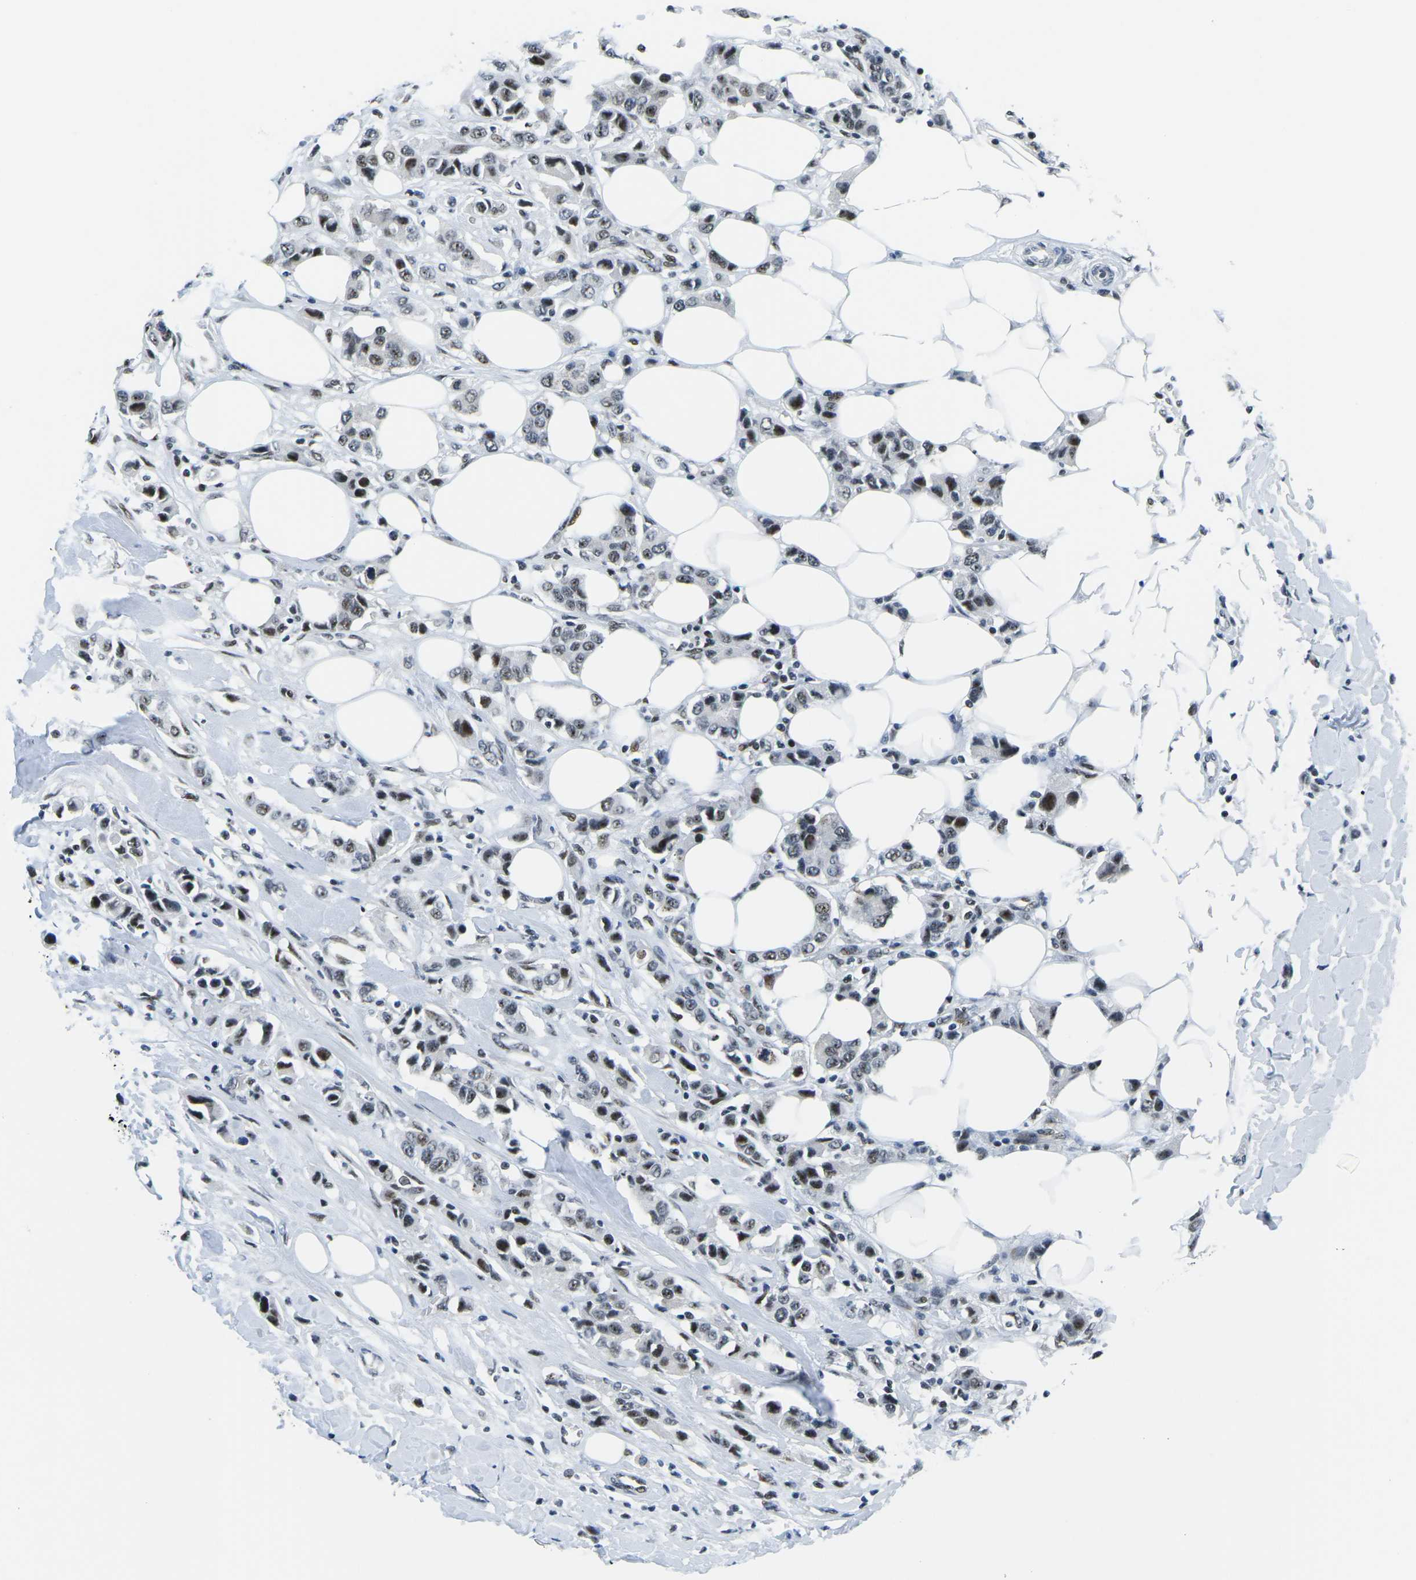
{"staining": {"intensity": "moderate", "quantity": ">75%", "location": "nuclear"}, "tissue": "breast cancer", "cell_type": "Tumor cells", "image_type": "cancer", "snomed": [{"axis": "morphology", "description": "Normal tissue, NOS"}, {"axis": "morphology", "description": "Duct carcinoma"}, {"axis": "topography", "description": "Breast"}], "caption": "Brown immunohistochemical staining in human breast cancer (invasive ductal carcinoma) displays moderate nuclear expression in about >75% of tumor cells.", "gene": "PRPF8", "patient": {"sex": "female", "age": 50}}